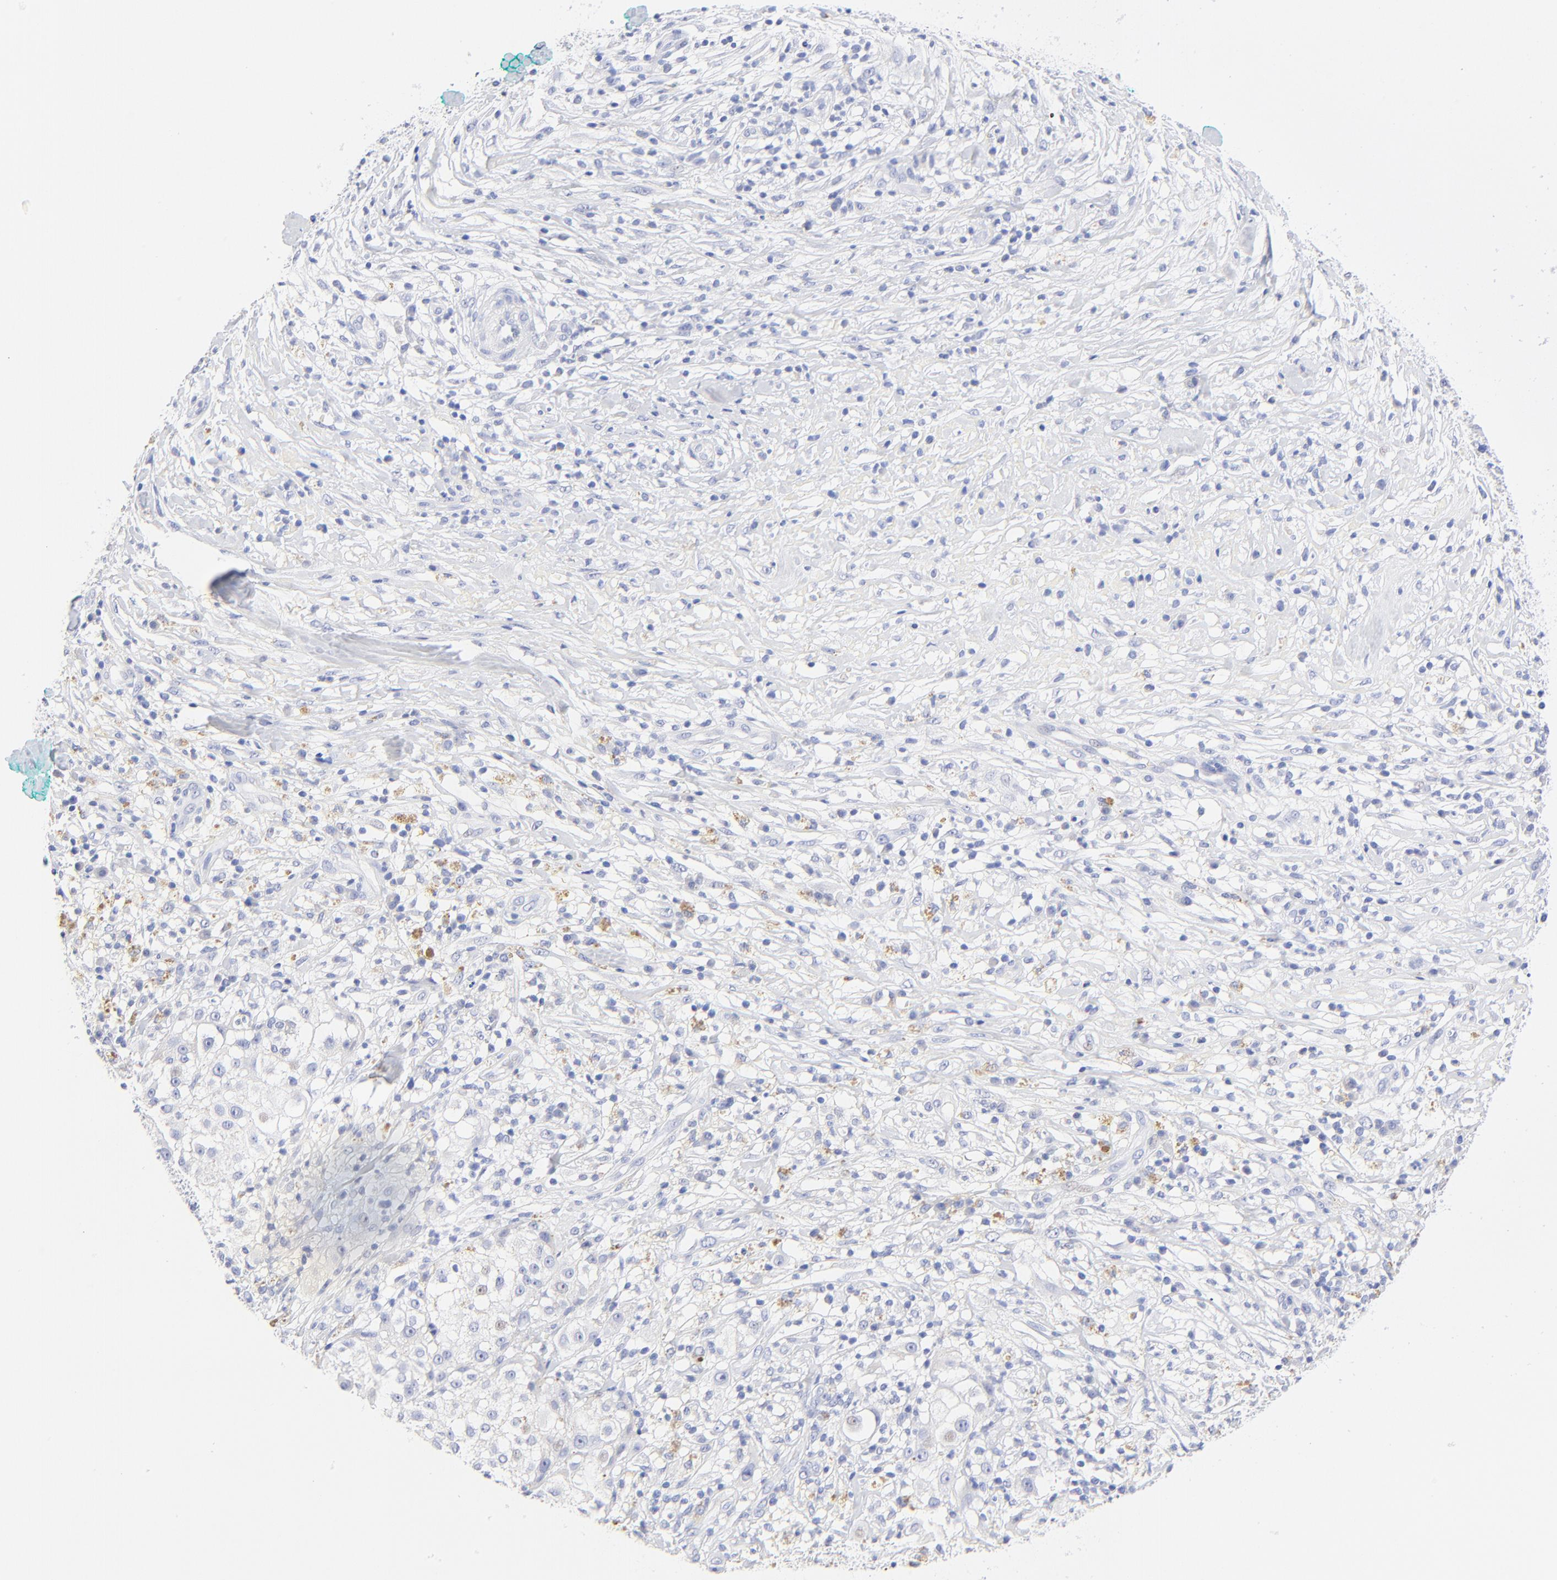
{"staining": {"intensity": "negative", "quantity": "none", "location": "none"}, "tissue": "melanoma", "cell_type": "Tumor cells", "image_type": "cancer", "snomed": [{"axis": "morphology", "description": "Necrosis, NOS"}, {"axis": "morphology", "description": "Malignant melanoma, NOS"}, {"axis": "topography", "description": "Skin"}], "caption": "The immunohistochemistry image has no significant positivity in tumor cells of malignant melanoma tissue.", "gene": "SULT4A1", "patient": {"sex": "female", "age": 87}}